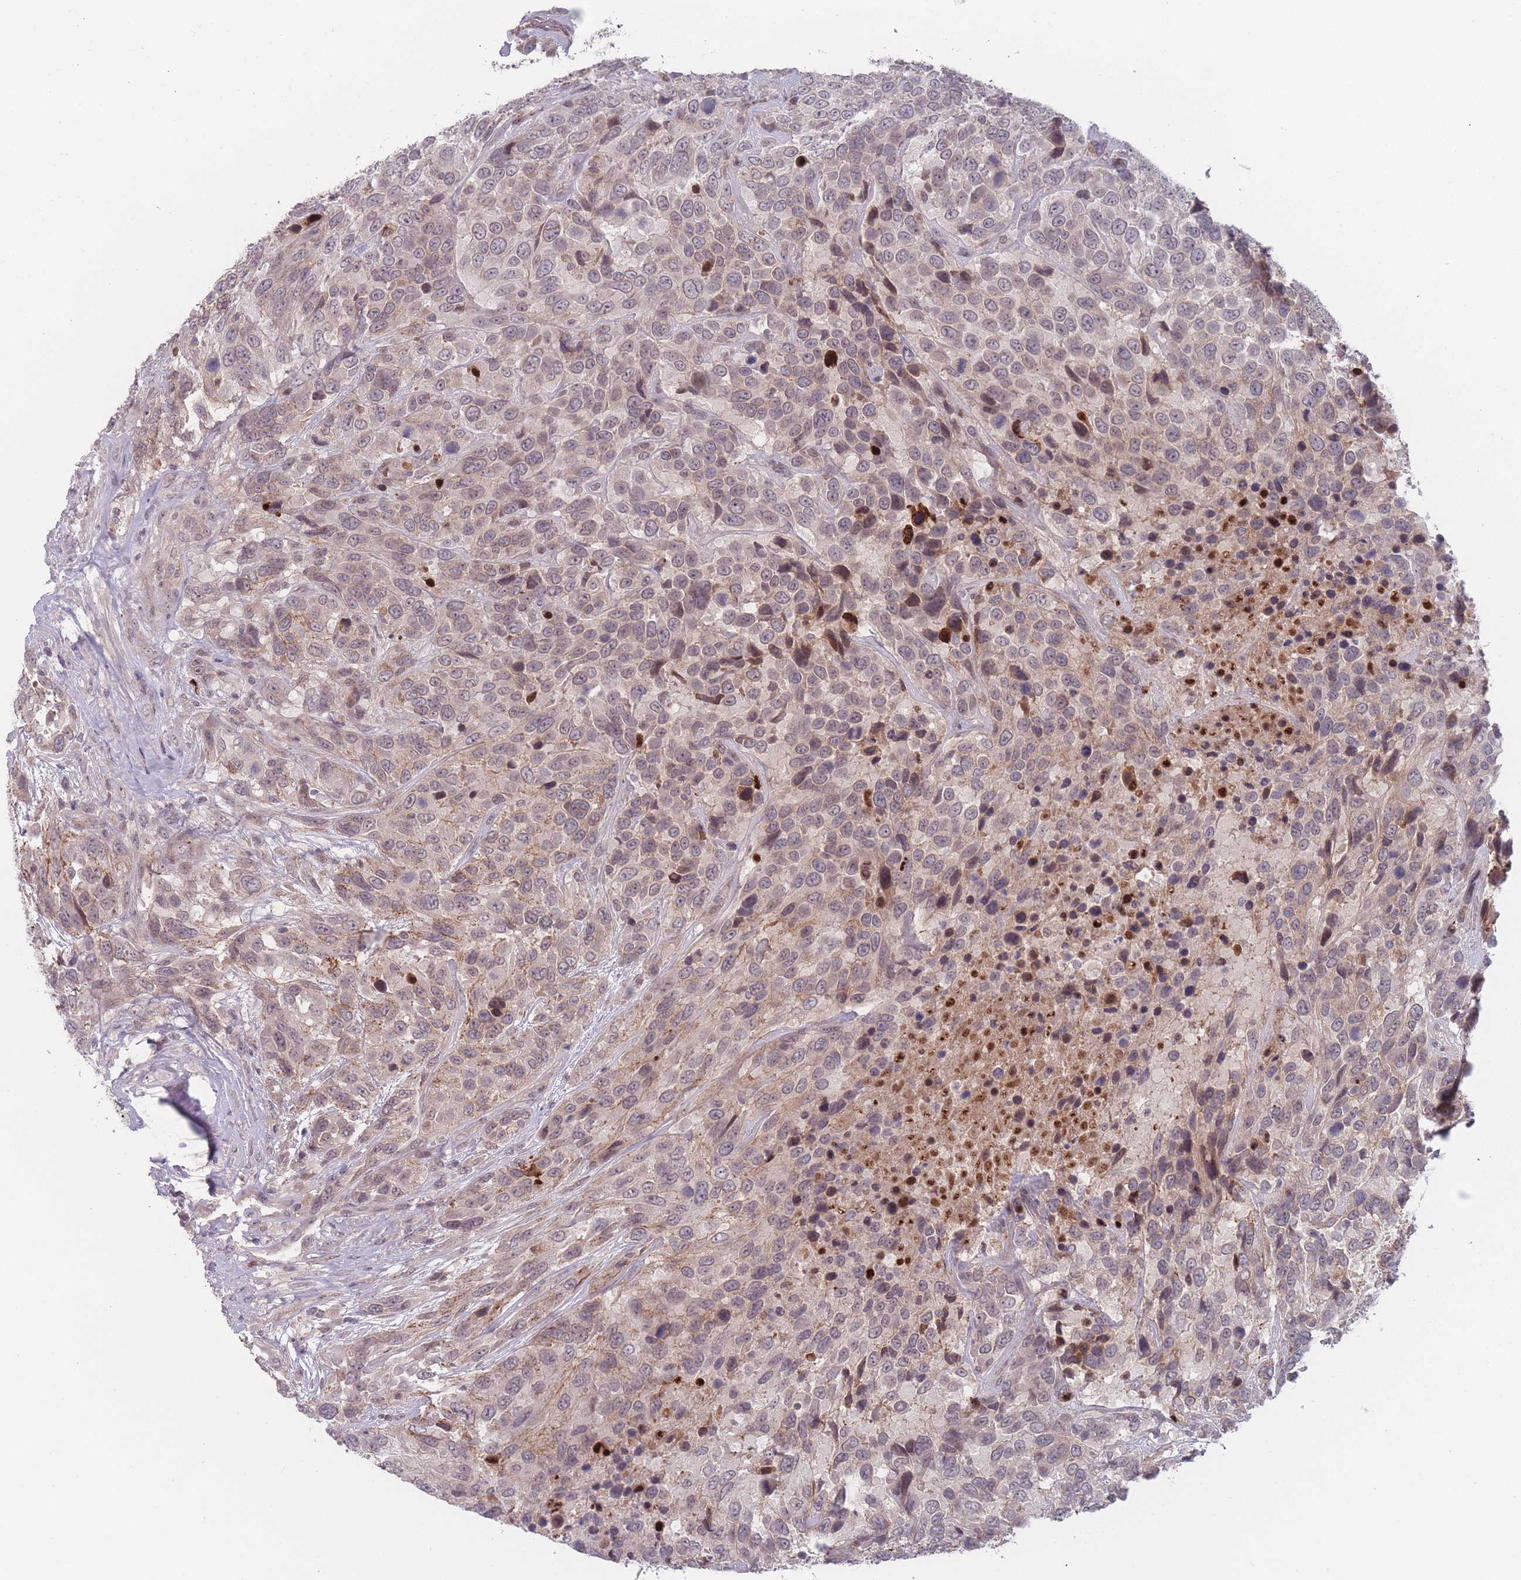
{"staining": {"intensity": "weak", "quantity": "25%-75%", "location": "cytoplasmic/membranous,nuclear"}, "tissue": "urothelial cancer", "cell_type": "Tumor cells", "image_type": "cancer", "snomed": [{"axis": "morphology", "description": "Urothelial carcinoma, High grade"}, {"axis": "topography", "description": "Urinary bladder"}], "caption": "This is a photomicrograph of immunohistochemistry staining of high-grade urothelial carcinoma, which shows weak expression in the cytoplasmic/membranous and nuclear of tumor cells.", "gene": "TMEM232", "patient": {"sex": "female", "age": 70}}